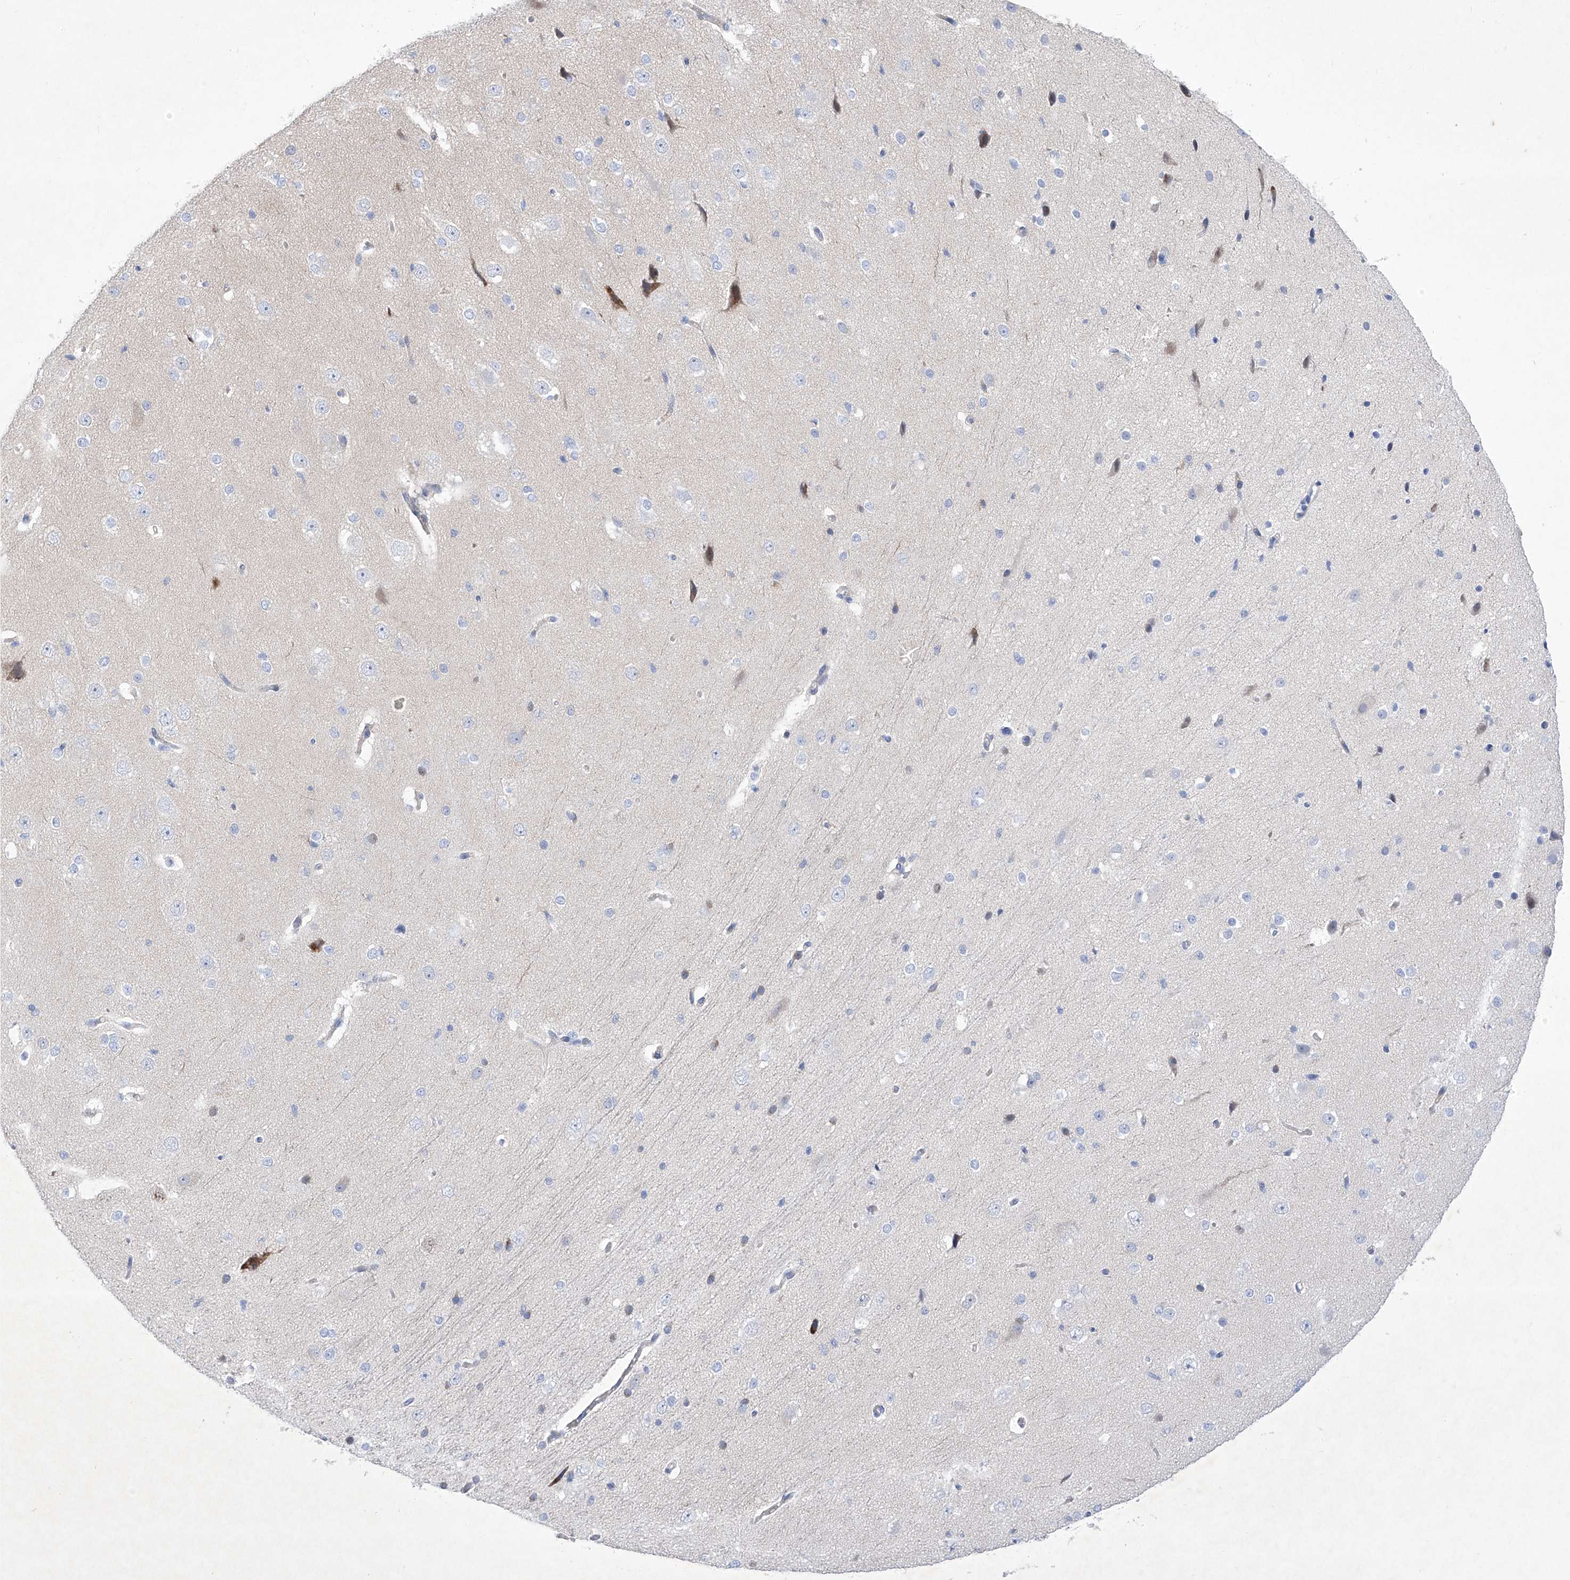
{"staining": {"intensity": "negative", "quantity": "none", "location": "none"}, "tissue": "cerebral cortex", "cell_type": "Endothelial cells", "image_type": "normal", "snomed": [{"axis": "morphology", "description": "Normal tissue, NOS"}, {"axis": "morphology", "description": "Developmental malformation"}, {"axis": "topography", "description": "Cerebral cortex"}], "caption": "There is no significant positivity in endothelial cells of cerebral cortex. The staining is performed using DAB brown chromogen with nuclei counter-stained in using hematoxylin.", "gene": "C1orf87", "patient": {"sex": "female", "age": 30}}